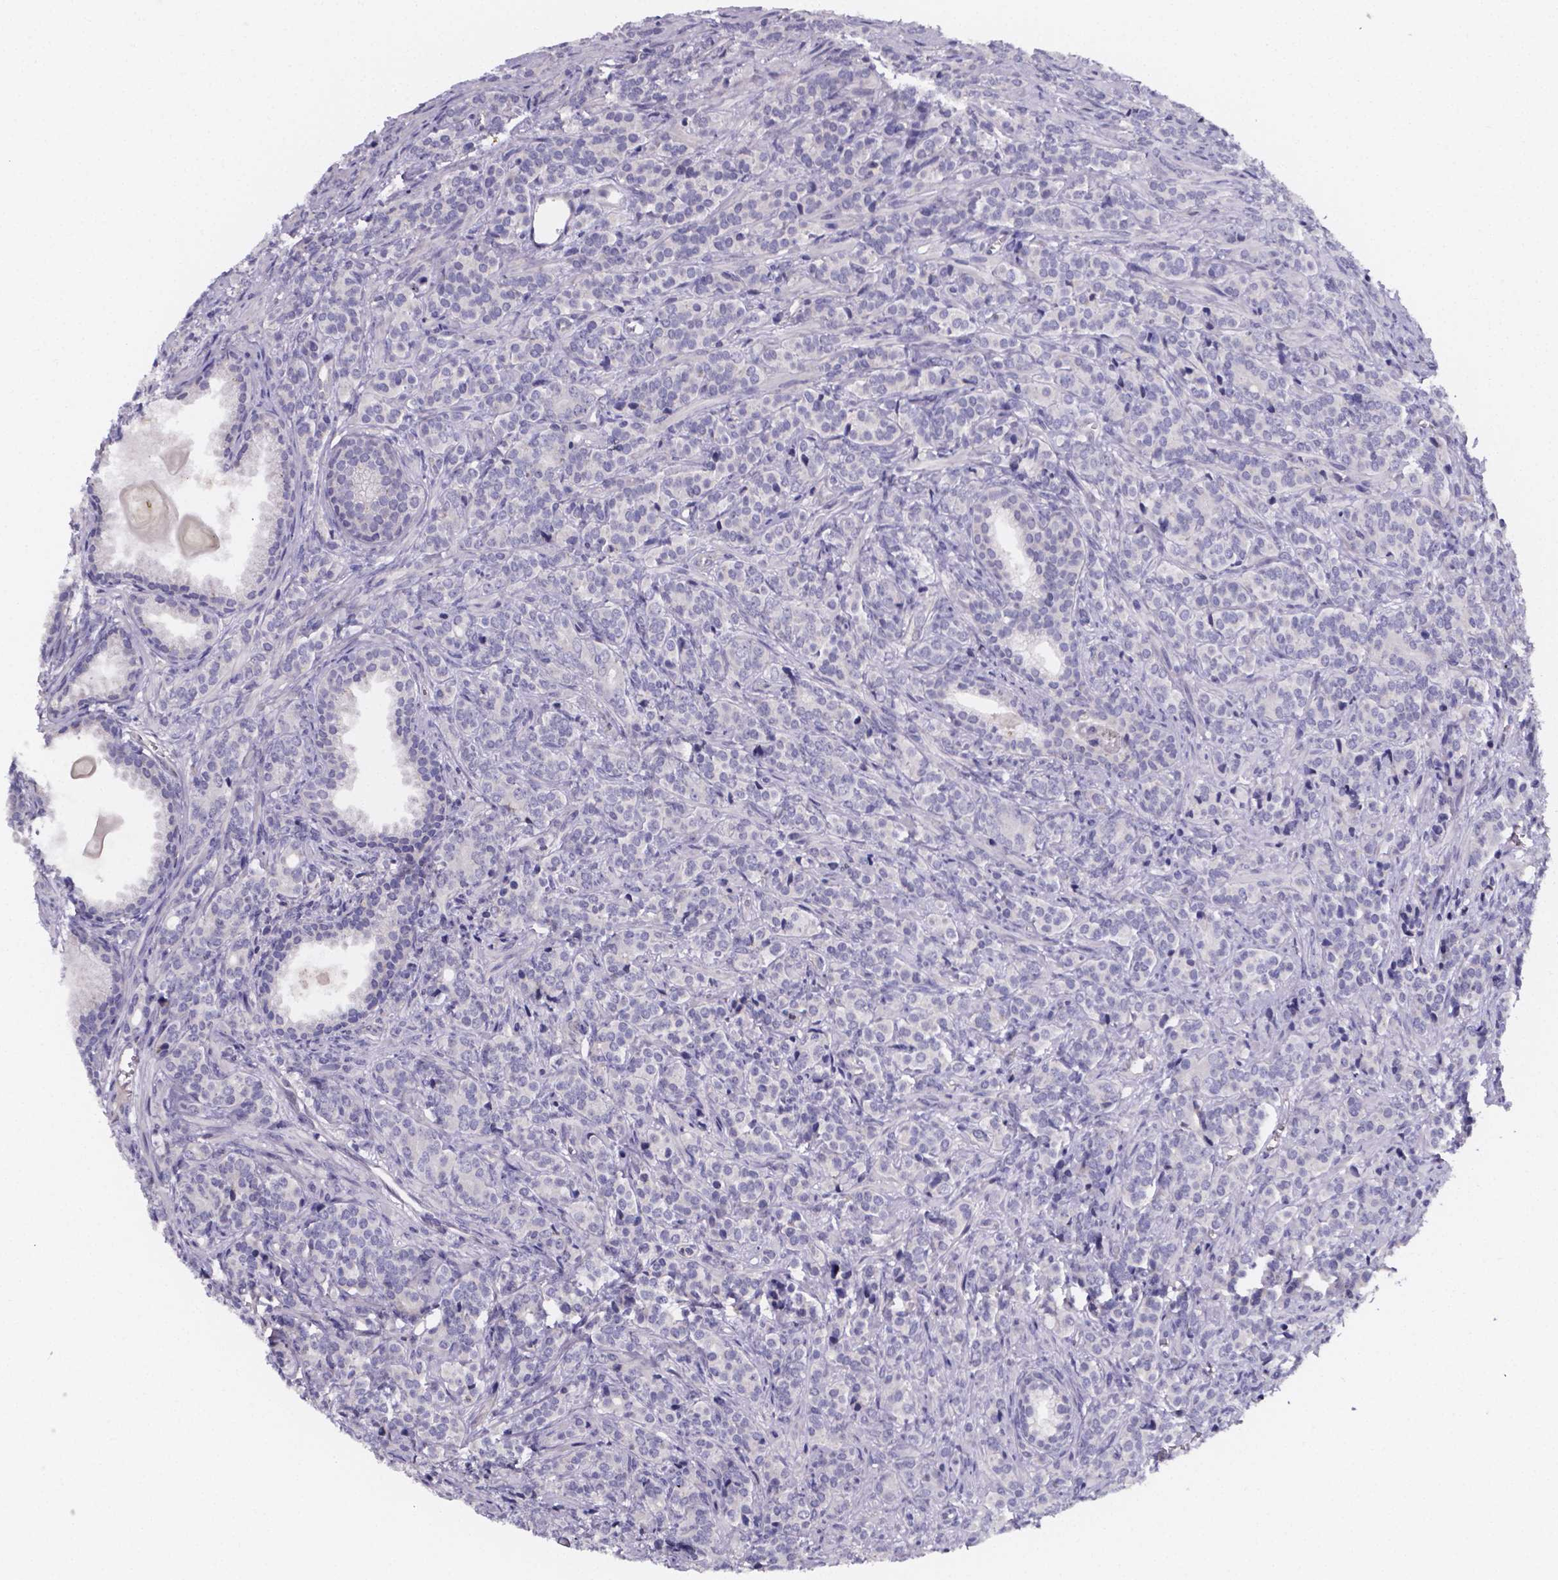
{"staining": {"intensity": "negative", "quantity": "none", "location": "none"}, "tissue": "prostate cancer", "cell_type": "Tumor cells", "image_type": "cancer", "snomed": [{"axis": "morphology", "description": "Adenocarcinoma, High grade"}, {"axis": "topography", "description": "Prostate"}], "caption": "Immunohistochemical staining of human prostate adenocarcinoma (high-grade) exhibits no significant positivity in tumor cells.", "gene": "IZUMO1", "patient": {"sex": "male", "age": 84}}